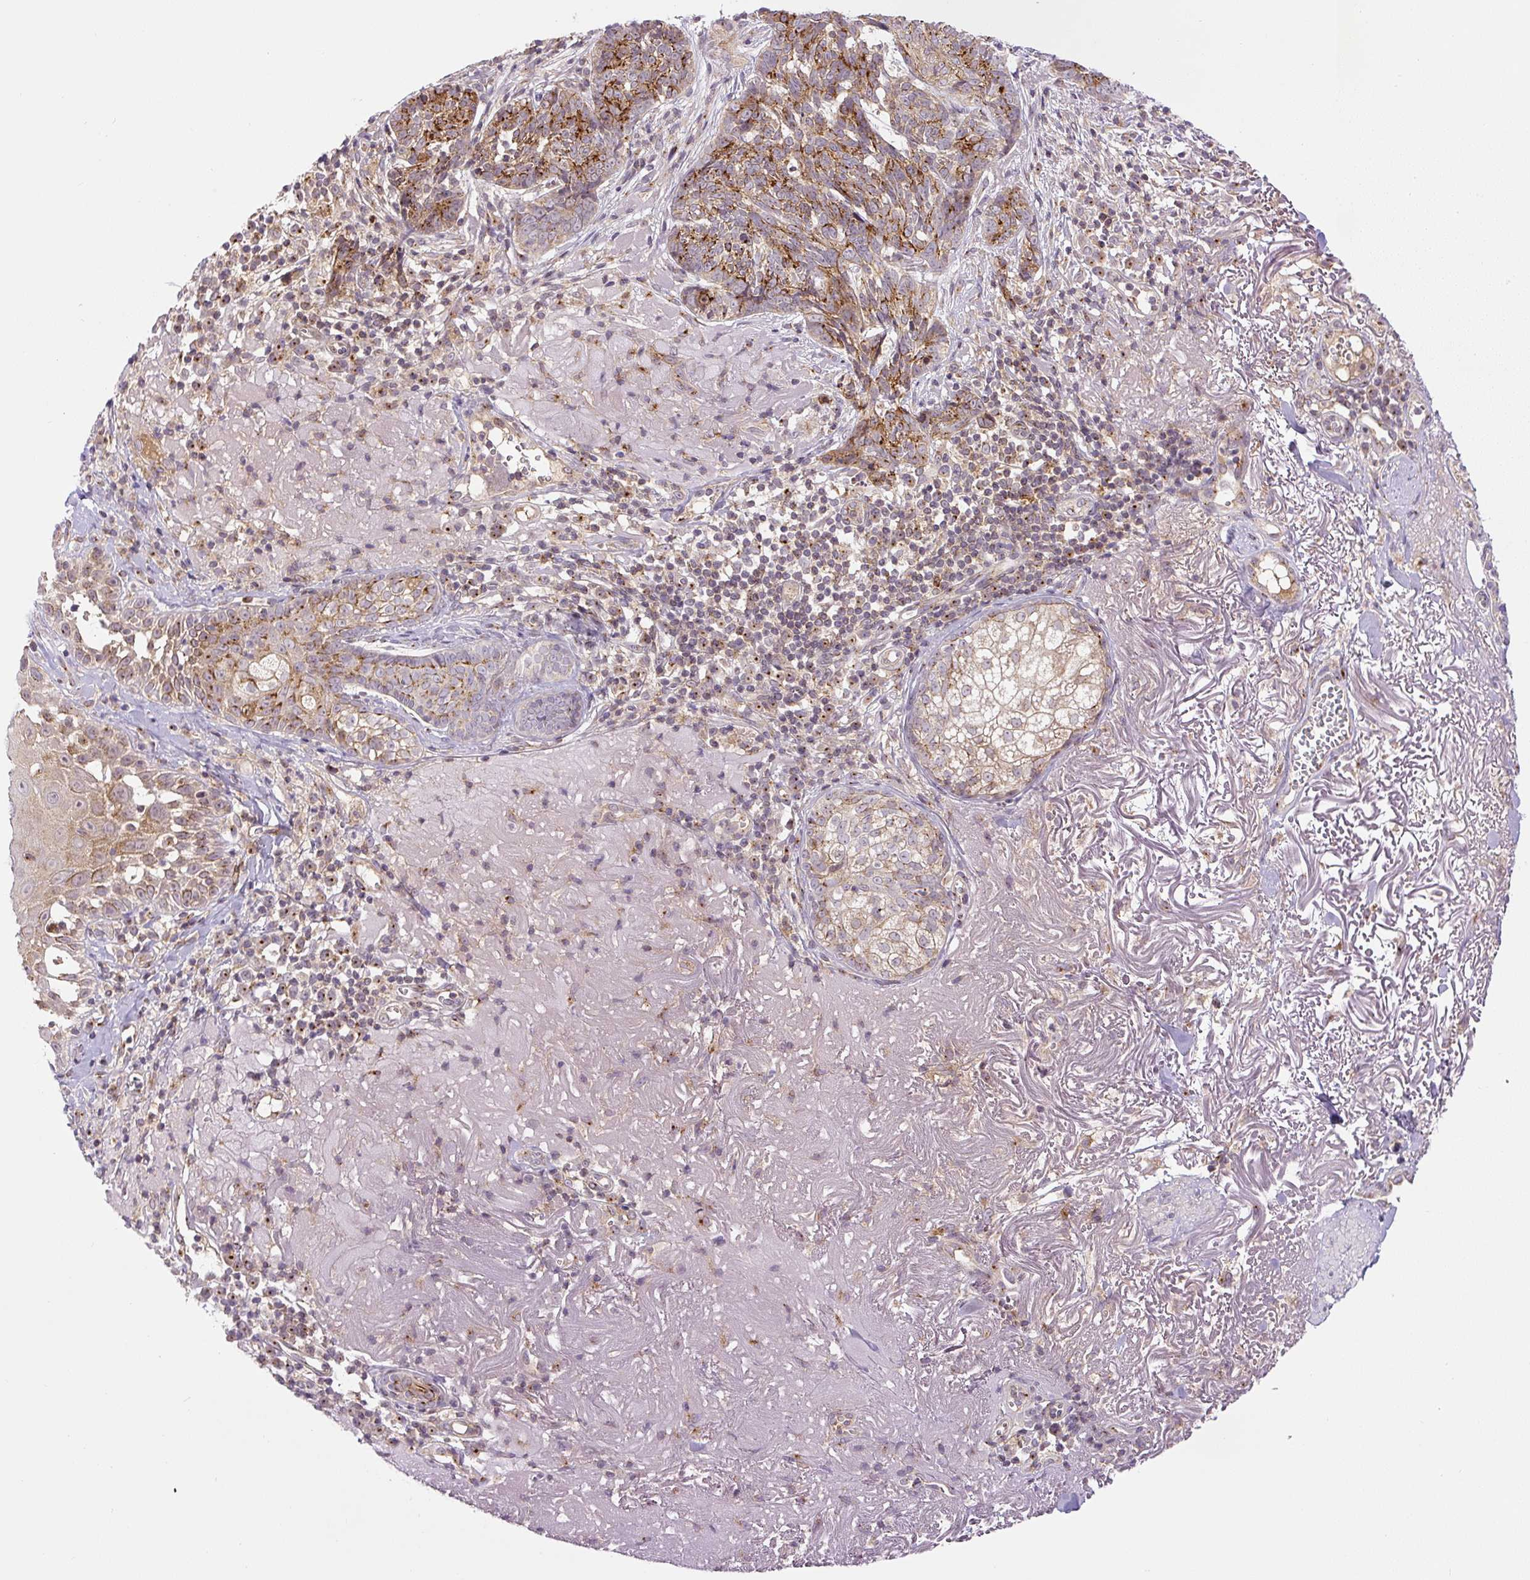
{"staining": {"intensity": "moderate", "quantity": ">75%", "location": "cytoplasmic/membranous"}, "tissue": "skin cancer", "cell_type": "Tumor cells", "image_type": "cancer", "snomed": [{"axis": "morphology", "description": "Basal cell carcinoma"}, {"axis": "topography", "description": "Skin"}, {"axis": "topography", "description": "Skin of face"}], "caption": "Immunohistochemical staining of skin basal cell carcinoma displays medium levels of moderate cytoplasmic/membranous protein staining in about >75% of tumor cells.", "gene": "PCM1", "patient": {"sex": "female", "age": 95}}